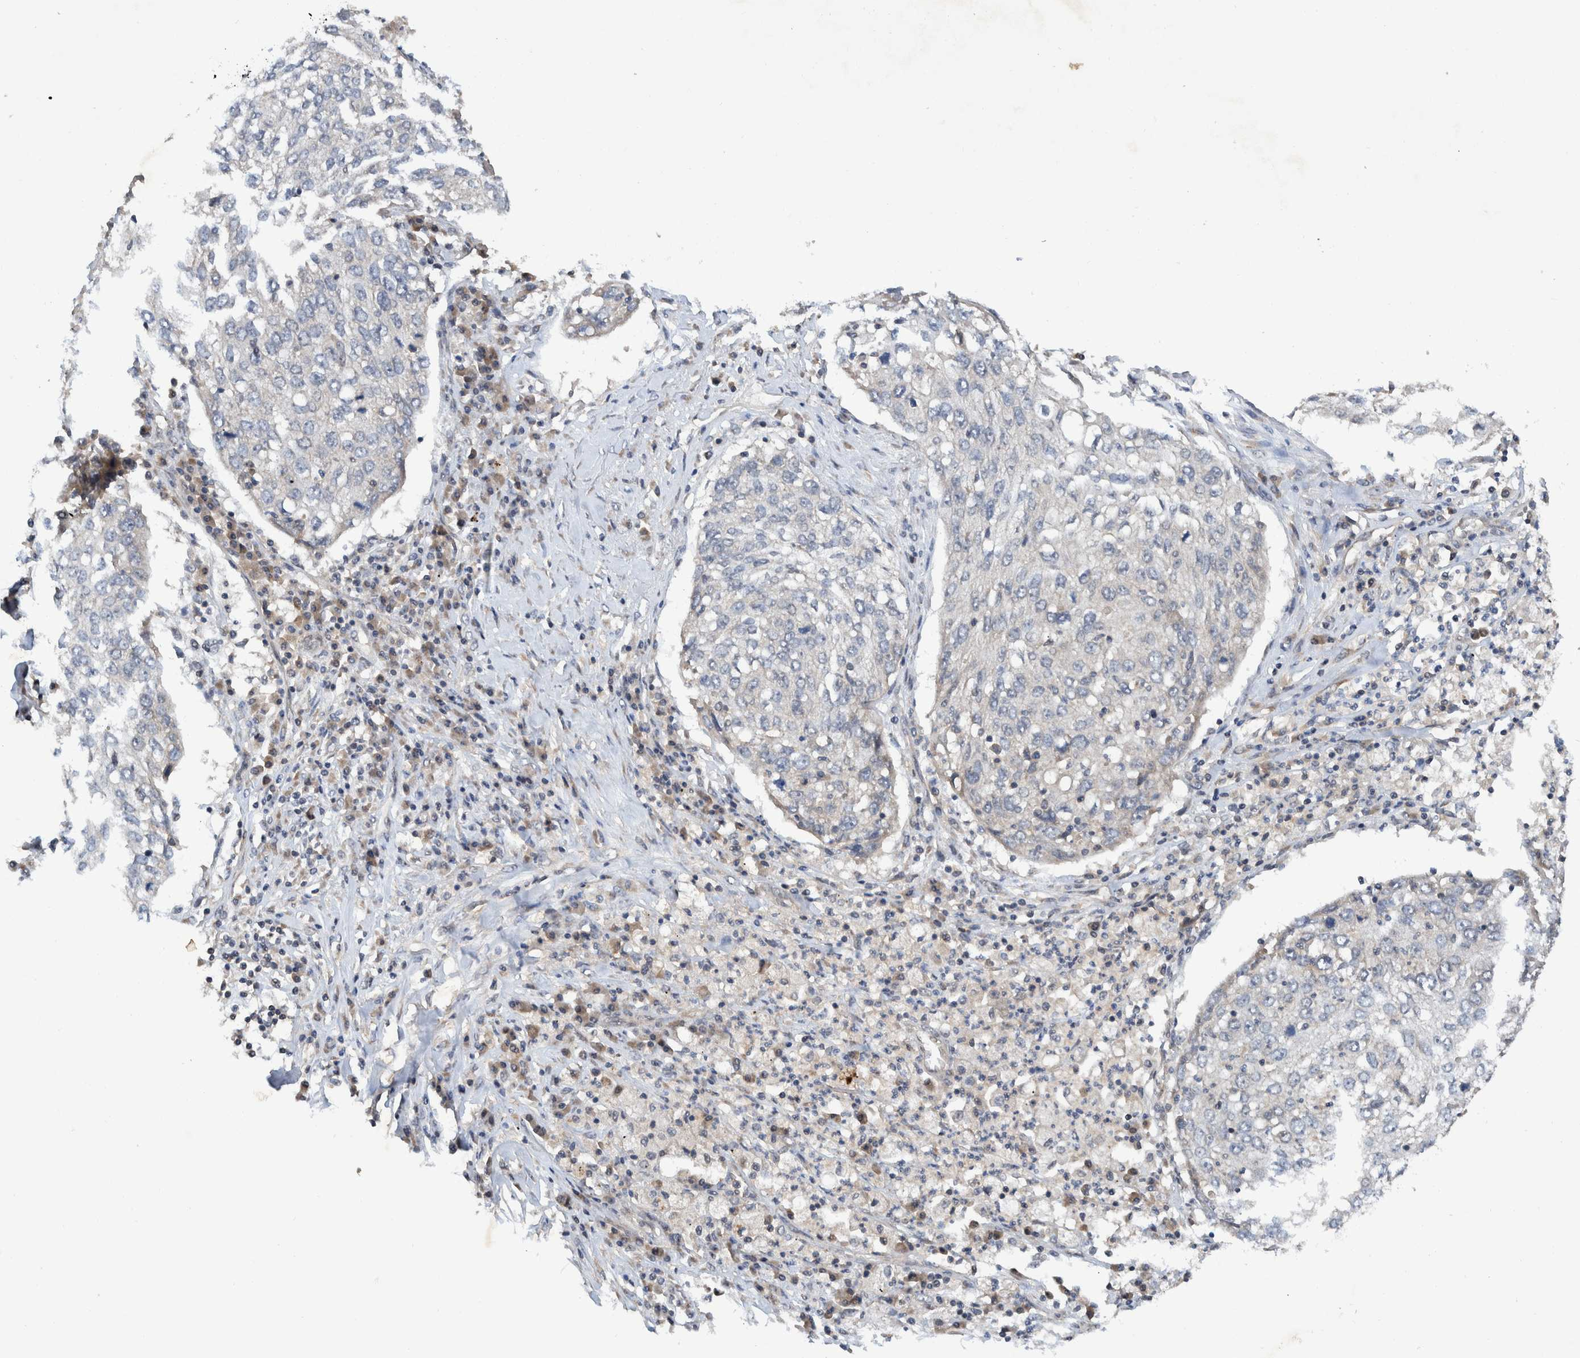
{"staining": {"intensity": "negative", "quantity": "none", "location": "none"}, "tissue": "lung cancer", "cell_type": "Tumor cells", "image_type": "cancer", "snomed": [{"axis": "morphology", "description": "Squamous cell carcinoma, NOS"}, {"axis": "topography", "description": "Lung"}], "caption": "The micrograph shows no staining of tumor cells in lung cancer.", "gene": "PLPBP", "patient": {"sex": "female", "age": 63}}